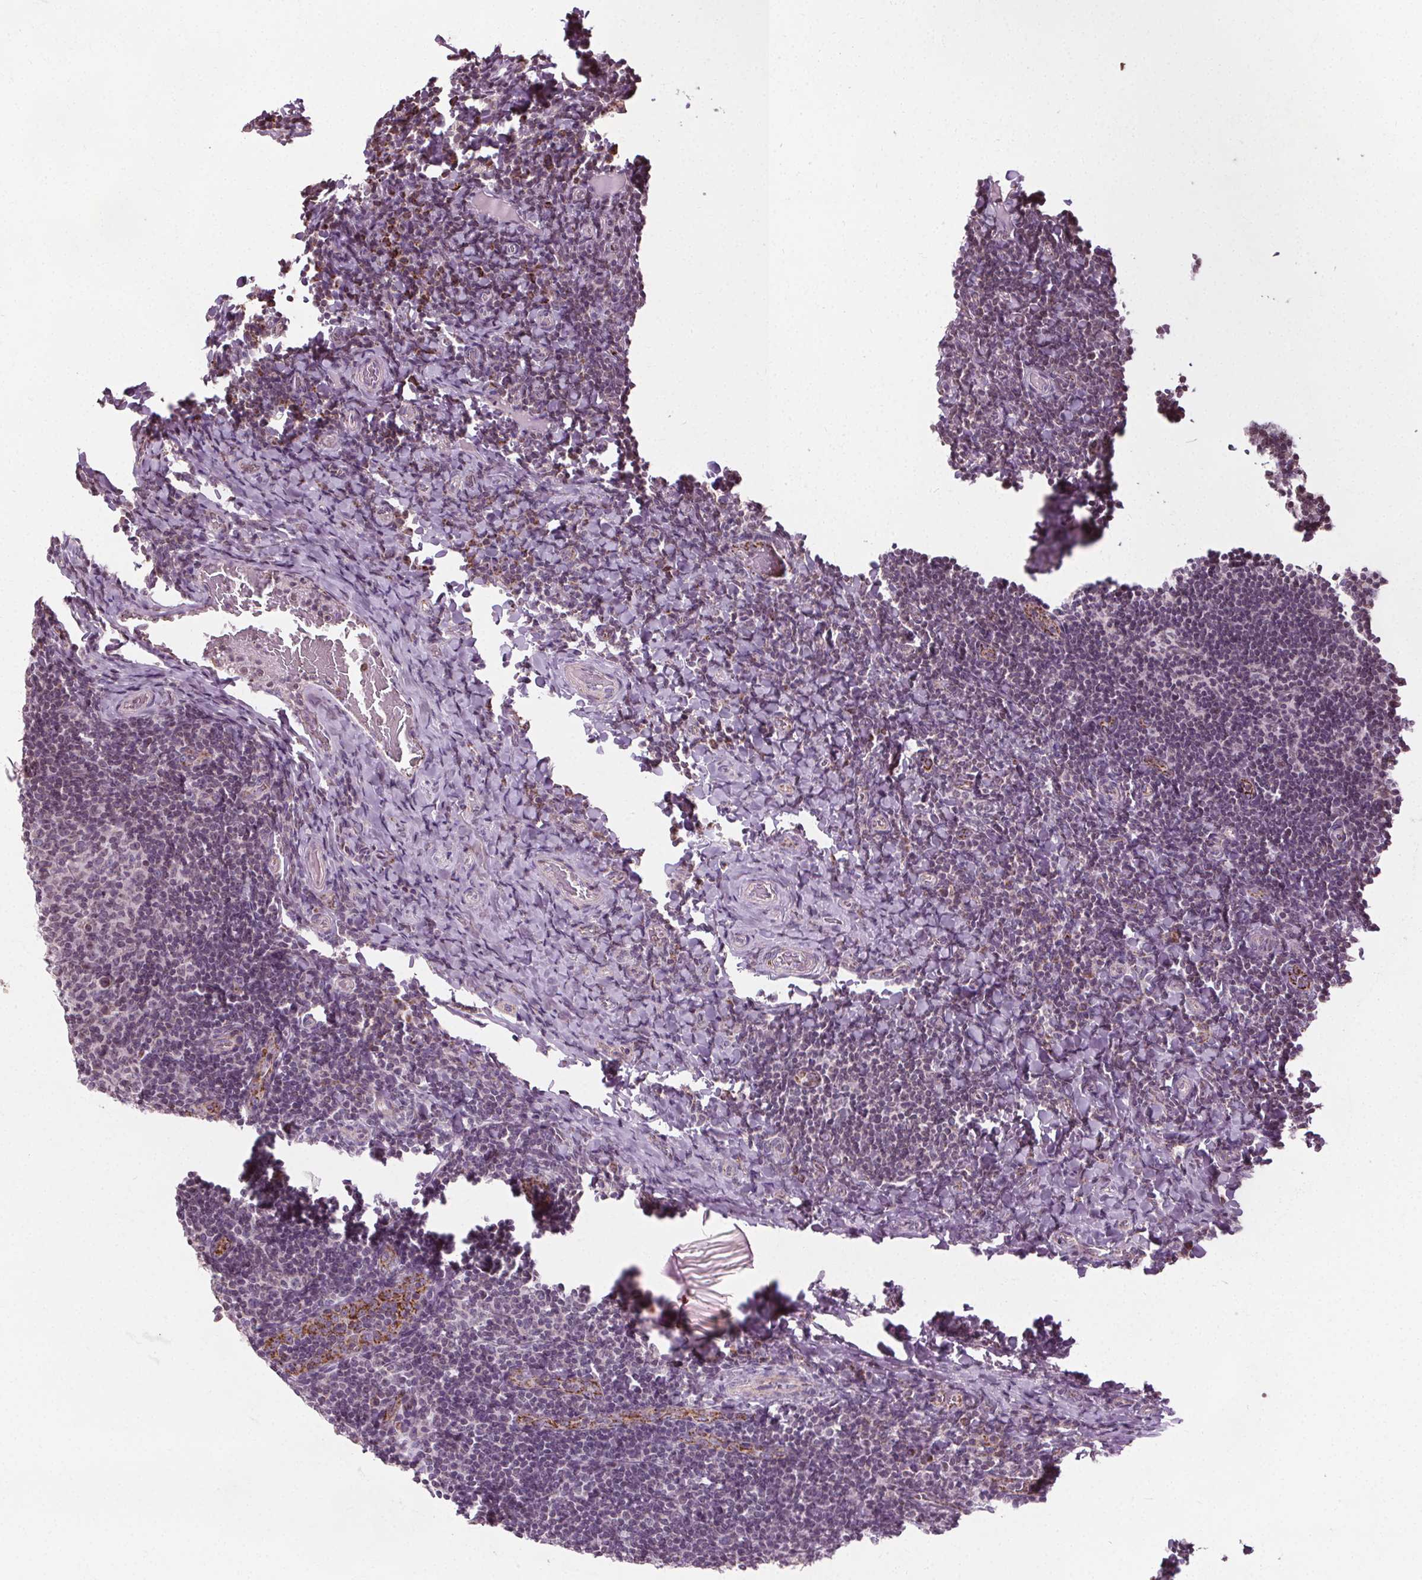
{"staining": {"intensity": "negative", "quantity": "none", "location": "none"}, "tissue": "tonsil", "cell_type": "Germinal center cells", "image_type": "normal", "snomed": [{"axis": "morphology", "description": "Normal tissue, NOS"}, {"axis": "topography", "description": "Tonsil"}], "caption": "Photomicrograph shows no significant protein staining in germinal center cells of normal tonsil.", "gene": "LFNG", "patient": {"sex": "female", "age": 10}}